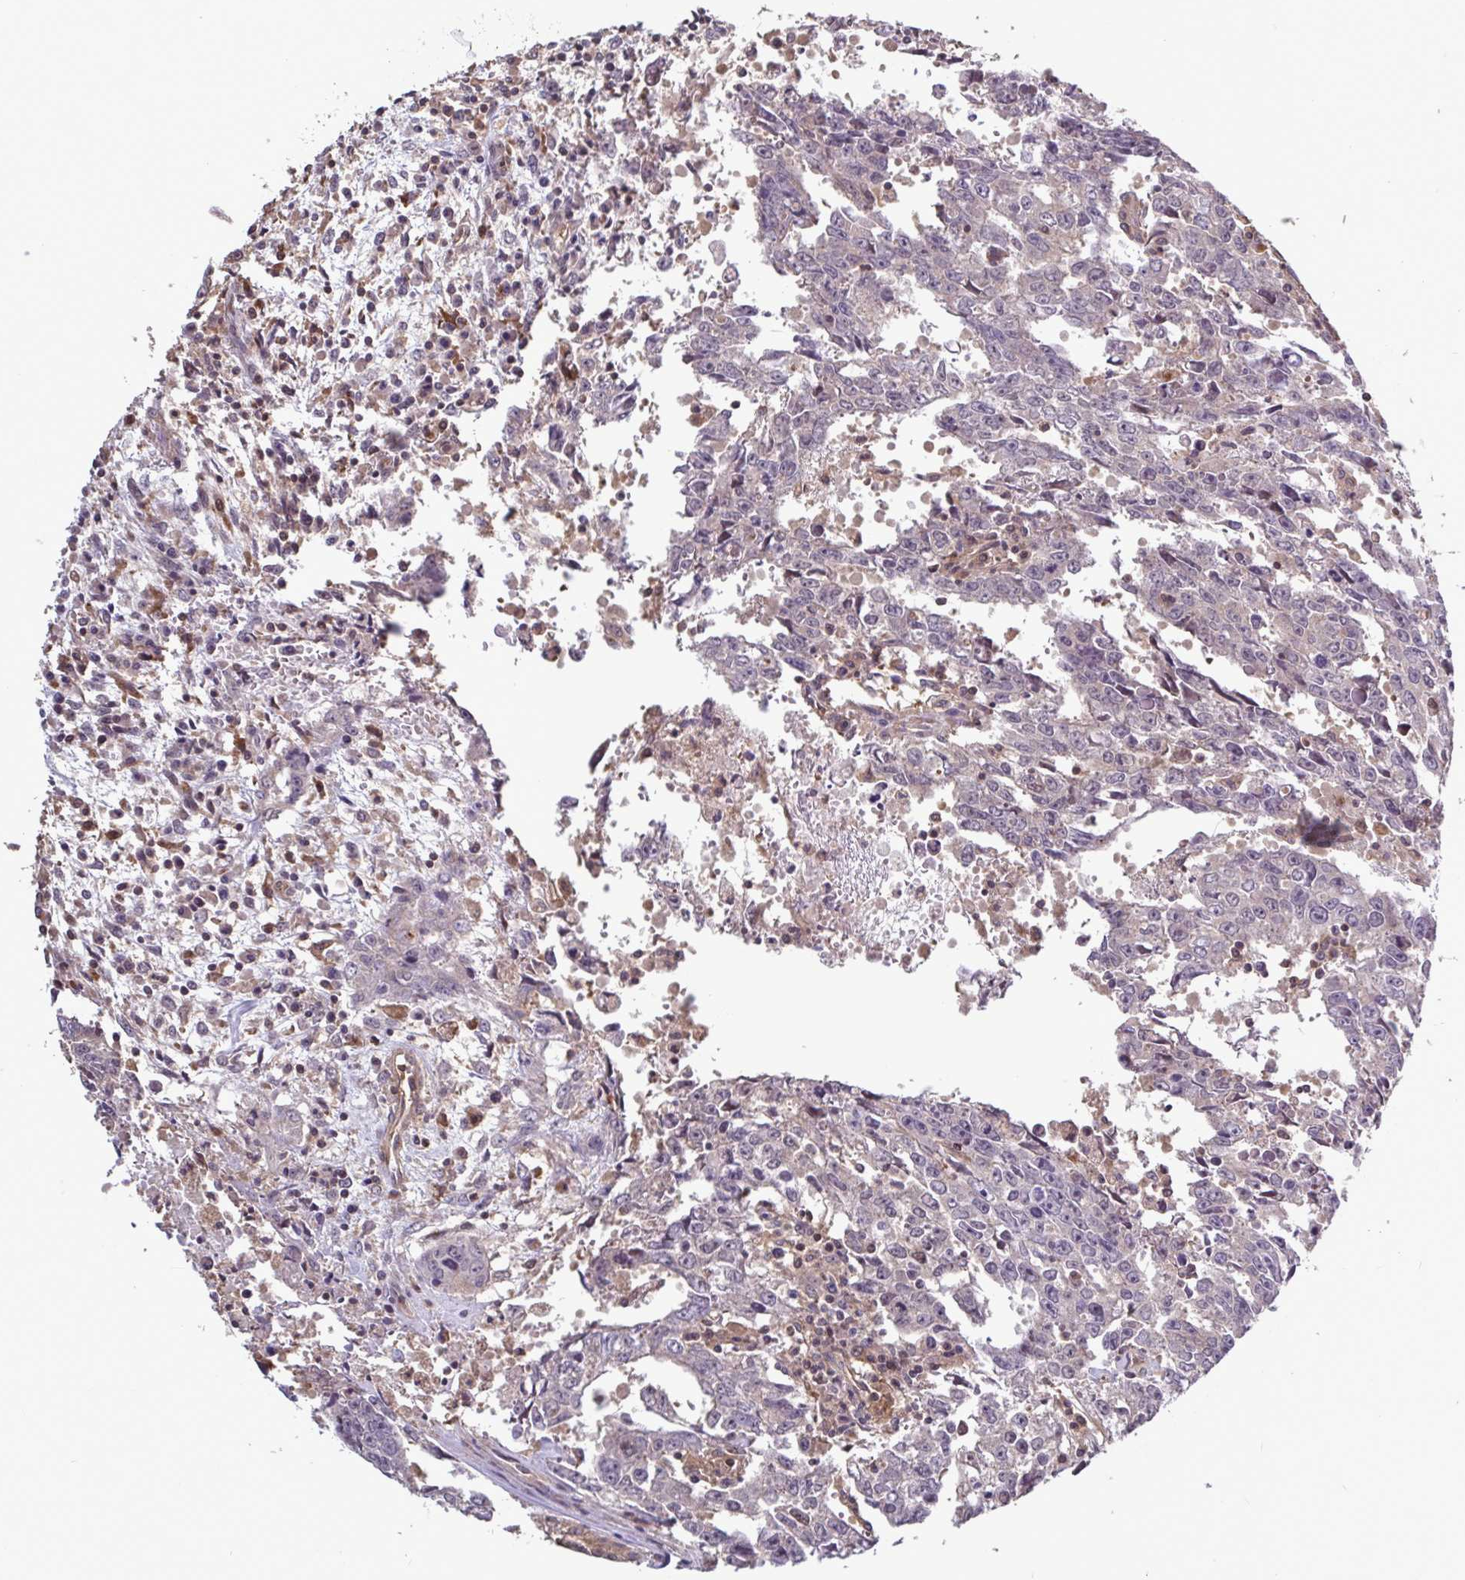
{"staining": {"intensity": "negative", "quantity": "none", "location": "none"}, "tissue": "testis cancer", "cell_type": "Tumor cells", "image_type": "cancer", "snomed": [{"axis": "morphology", "description": "Carcinoma, Embryonal, NOS"}, {"axis": "topography", "description": "Testis"}], "caption": "Tumor cells are negative for brown protein staining in testis embryonal carcinoma.", "gene": "ZNF200", "patient": {"sex": "male", "age": 22}}